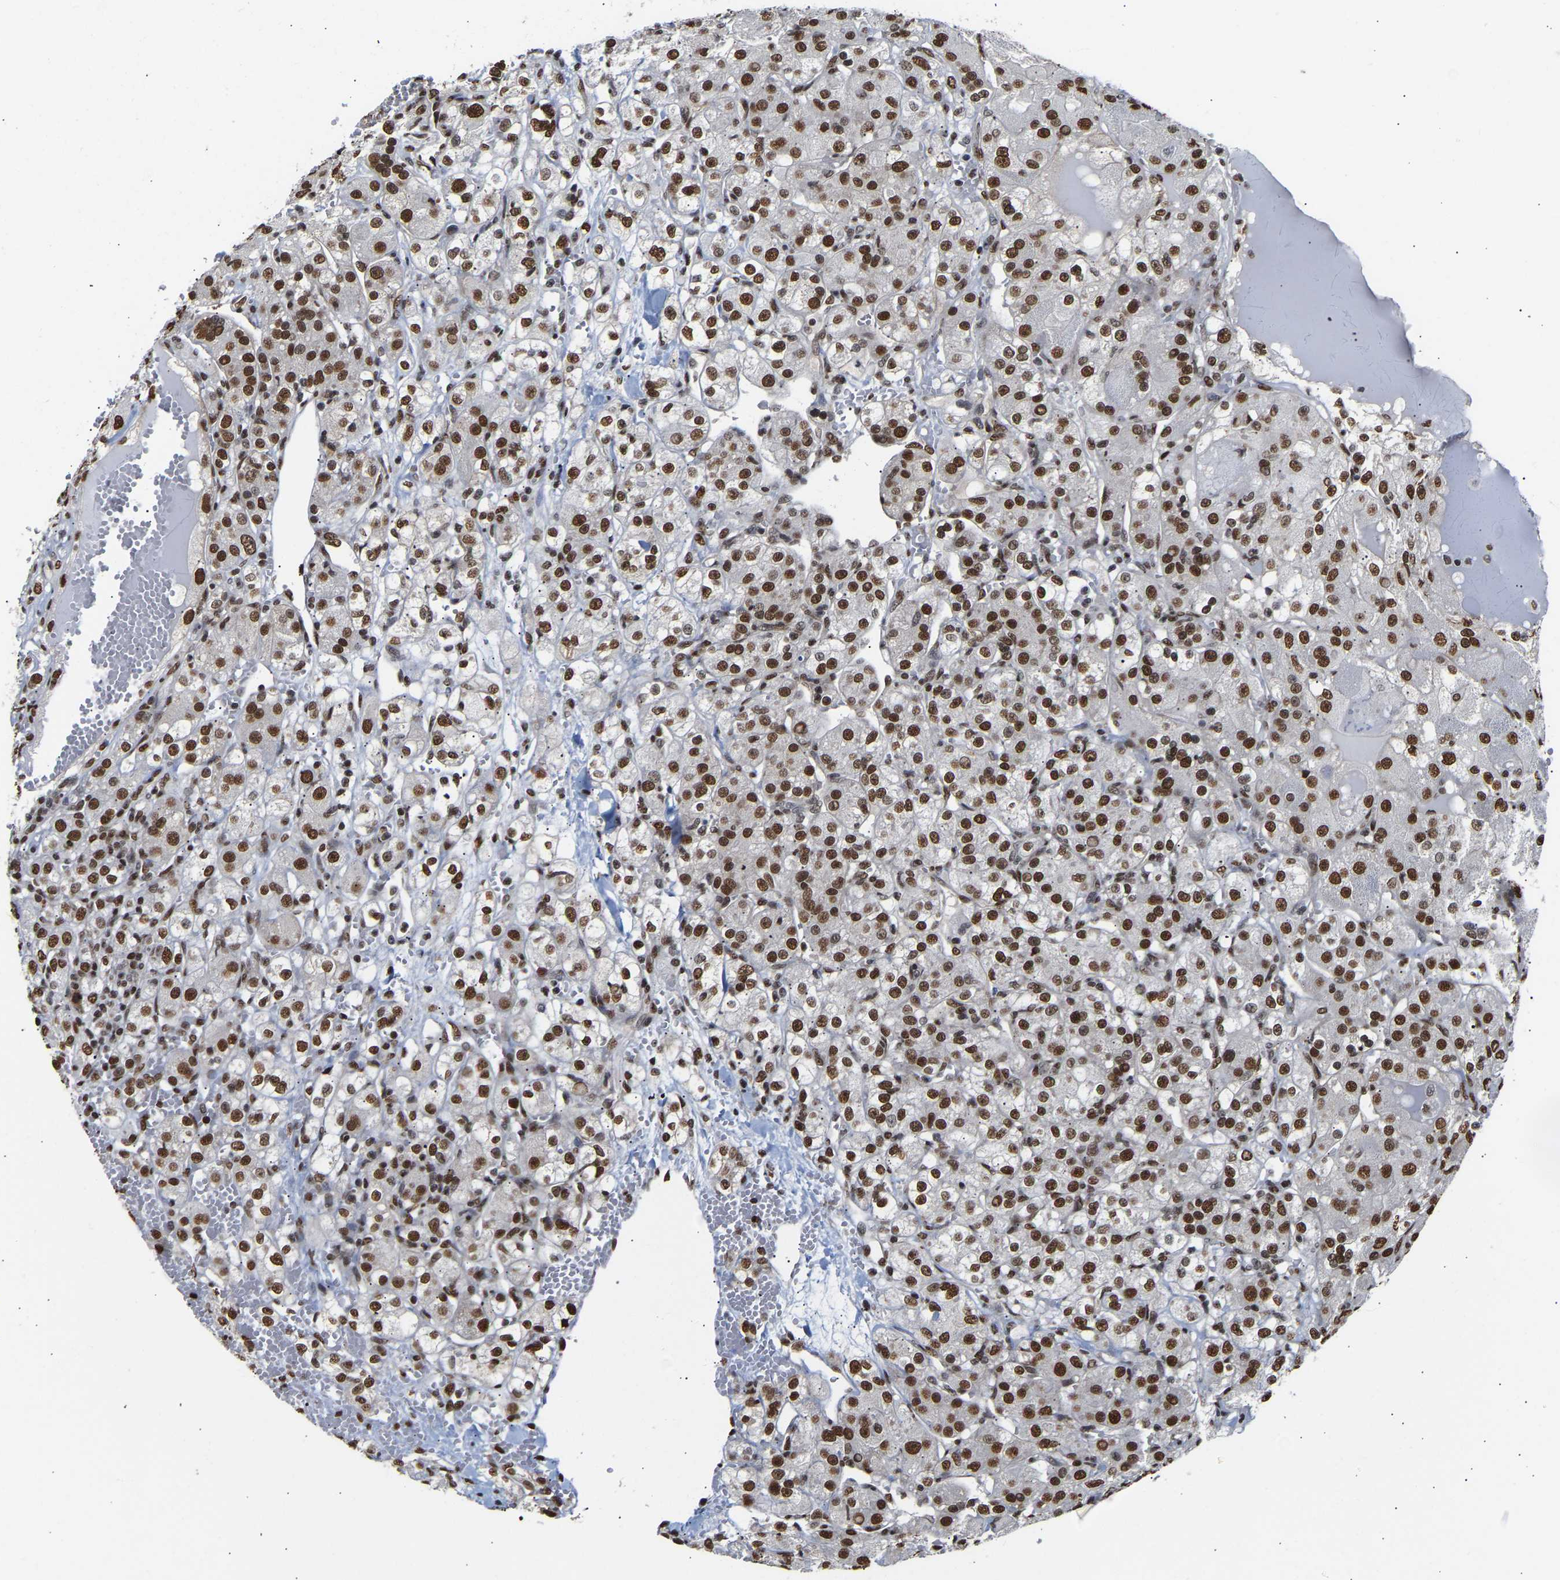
{"staining": {"intensity": "strong", "quantity": ">75%", "location": "nuclear"}, "tissue": "renal cancer", "cell_type": "Tumor cells", "image_type": "cancer", "snomed": [{"axis": "morphology", "description": "Normal tissue, NOS"}, {"axis": "morphology", "description": "Adenocarcinoma, NOS"}, {"axis": "topography", "description": "Kidney"}], "caption": "DAB immunohistochemical staining of human renal cancer displays strong nuclear protein expression in about >75% of tumor cells.", "gene": "PSIP1", "patient": {"sex": "male", "age": 61}}